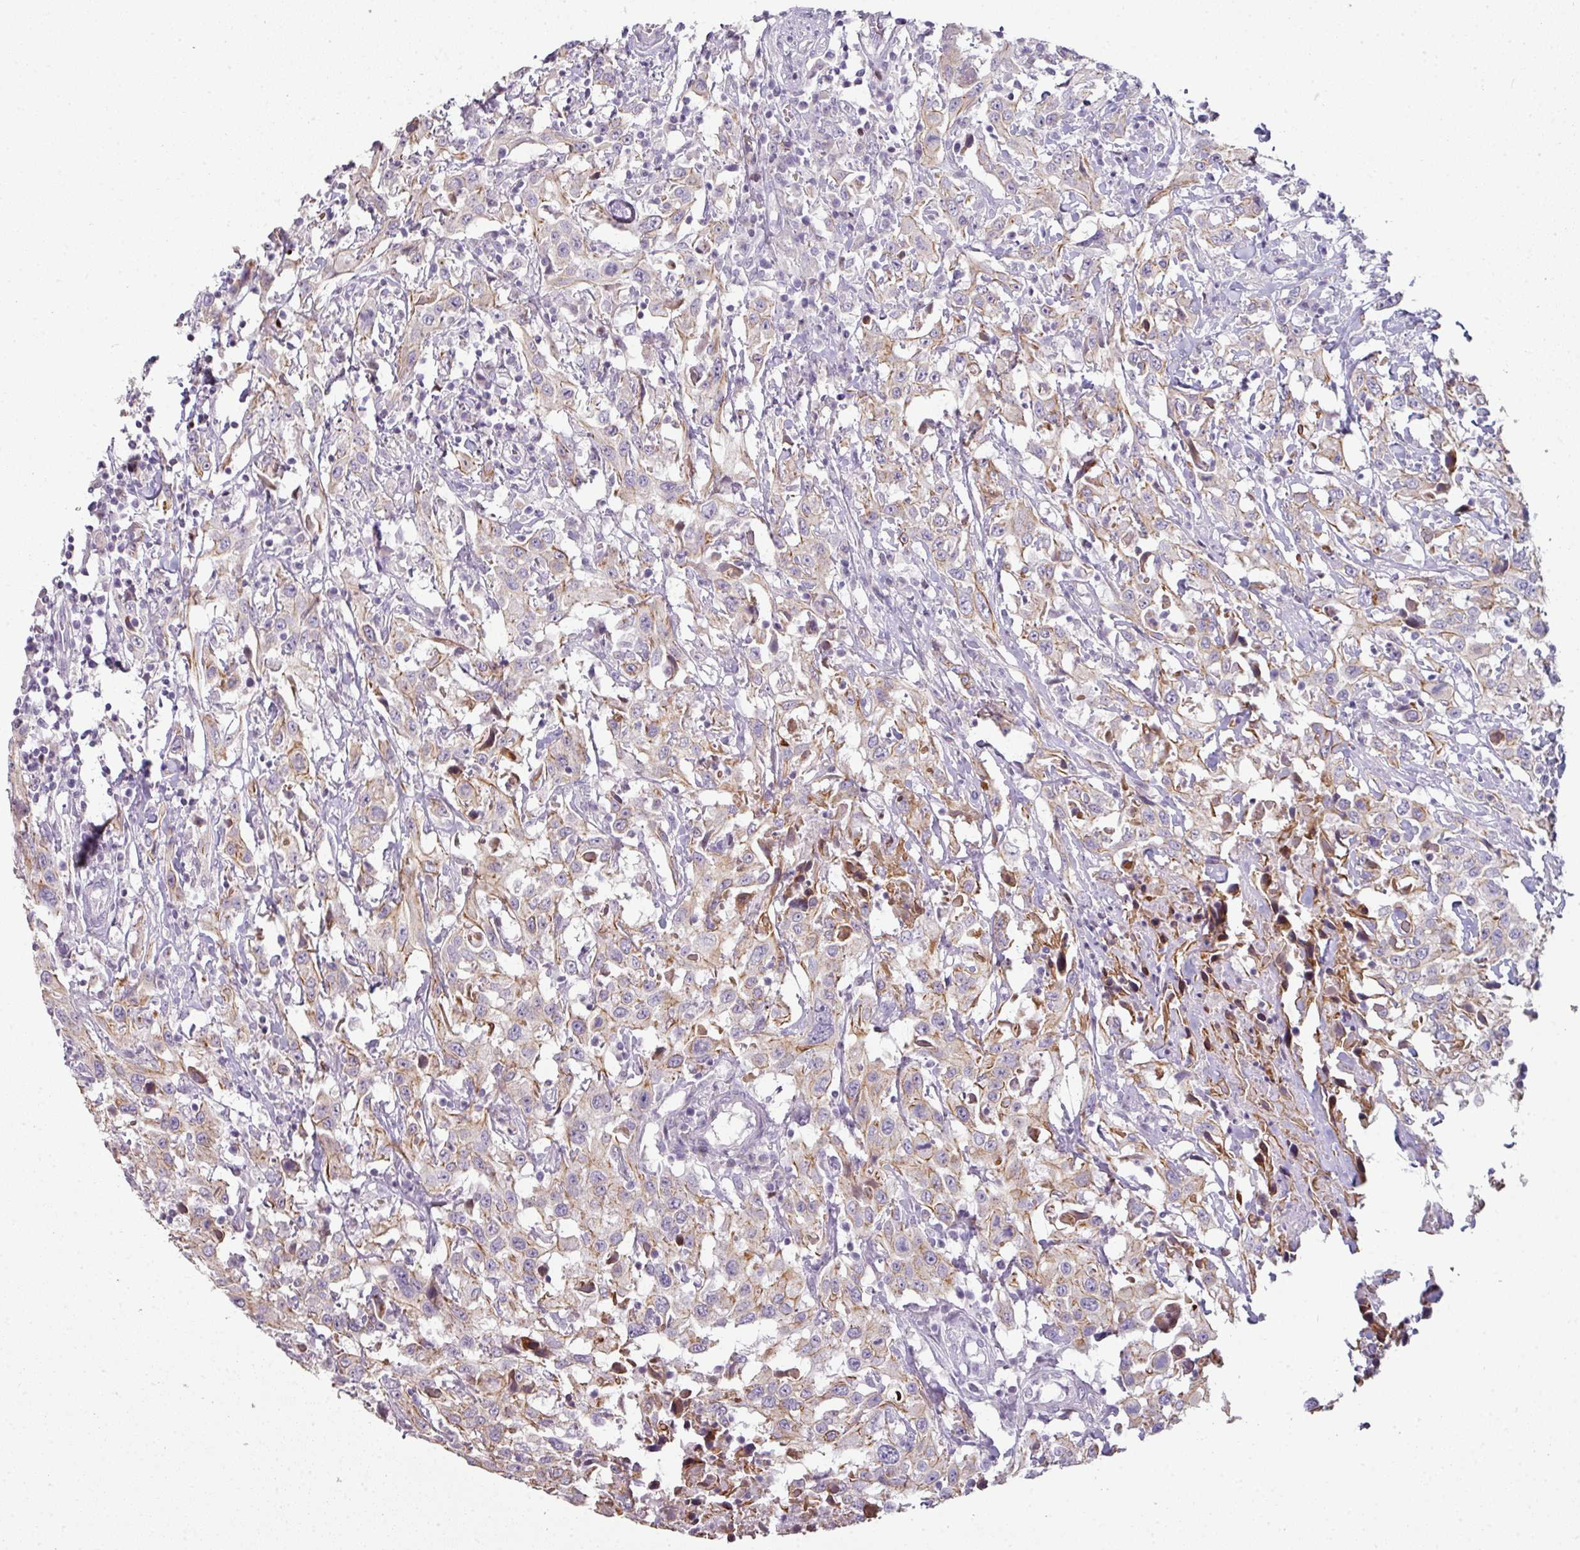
{"staining": {"intensity": "weak", "quantity": "25%-75%", "location": "cytoplasmic/membranous"}, "tissue": "urothelial cancer", "cell_type": "Tumor cells", "image_type": "cancer", "snomed": [{"axis": "morphology", "description": "Urothelial carcinoma, High grade"}, {"axis": "topography", "description": "Urinary bladder"}], "caption": "Protein staining of urothelial cancer tissue displays weak cytoplasmic/membranous positivity in approximately 25%-75% of tumor cells.", "gene": "GTF2H3", "patient": {"sex": "male", "age": 61}}